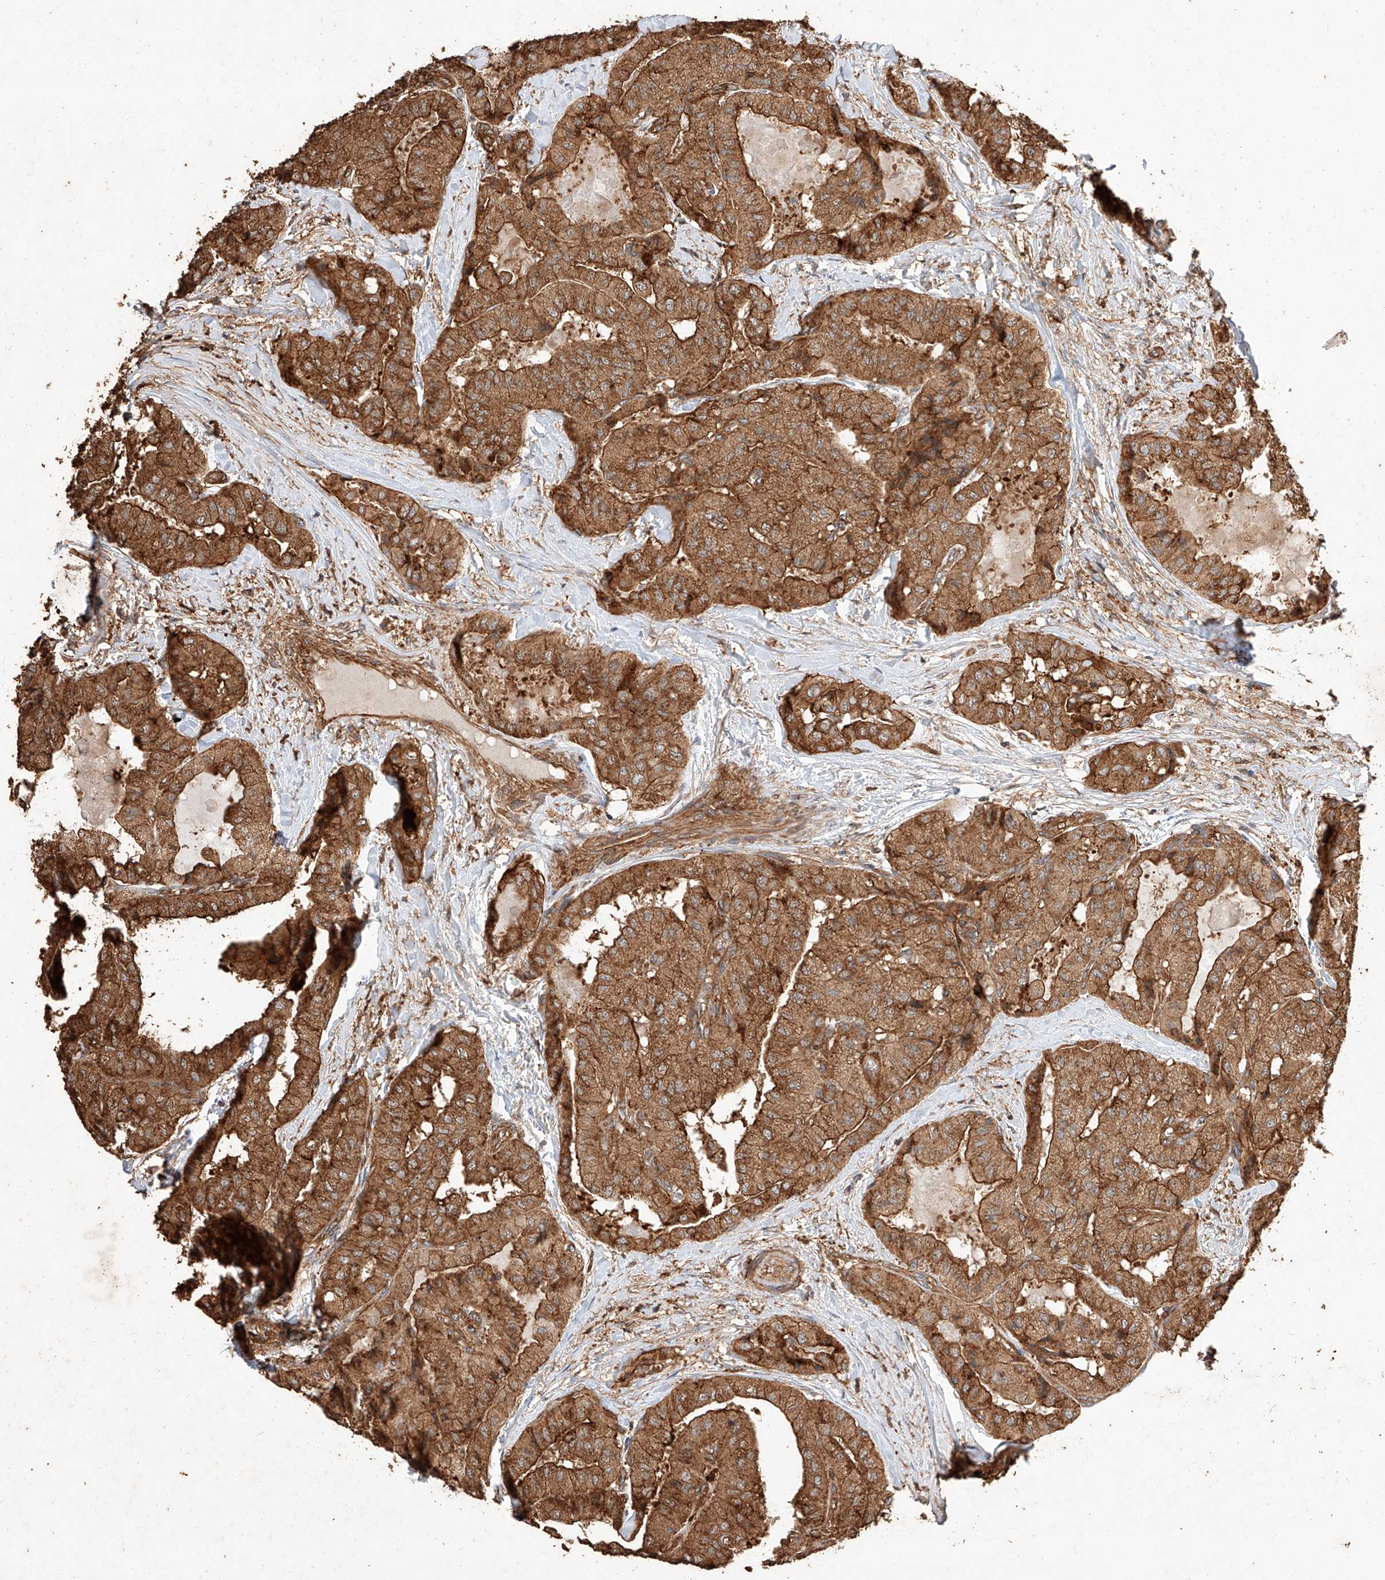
{"staining": {"intensity": "moderate", "quantity": ">75%", "location": "cytoplasmic/membranous"}, "tissue": "thyroid cancer", "cell_type": "Tumor cells", "image_type": "cancer", "snomed": [{"axis": "morphology", "description": "Papillary adenocarcinoma, NOS"}, {"axis": "topography", "description": "Thyroid gland"}], "caption": "Immunohistochemistry (IHC) of human thyroid cancer (papillary adenocarcinoma) shows medium levels of moderate cytoplasmic/membranous expression in approximately >75% of tumor cells.", "gene": "GHDC", "patient": {"sex": "female", "age": 59}}